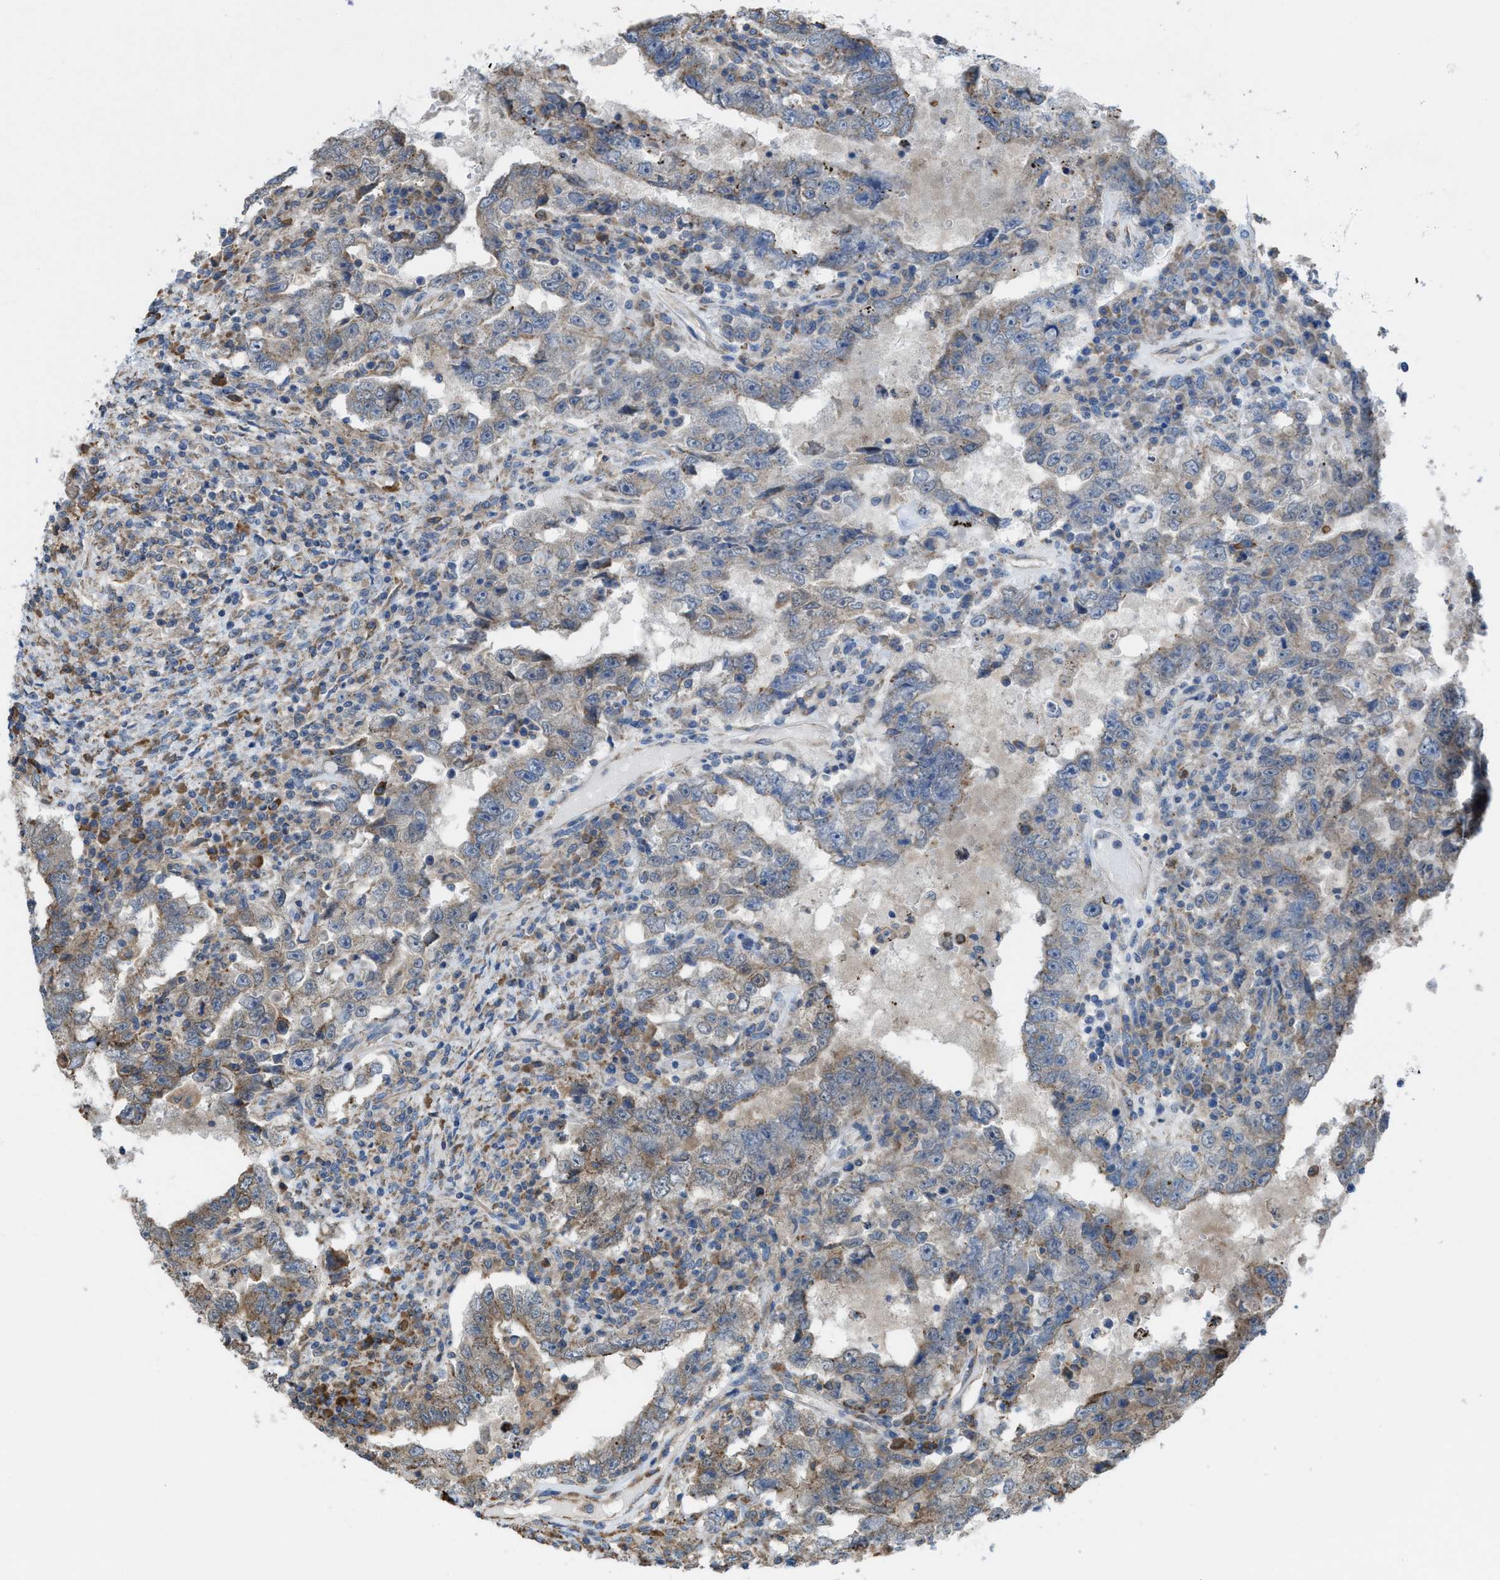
{"staining": {"intensity": "weak", "quantity": "25%-75%", "location": "cytoplasmic/membranous"}, "tissue": "testis cancer", "cell_type": "Tumor cells", "image_type": "cancer", "snomed": [{"axis": "morphology", "description": "Carcinoma, Embryonal, NOS"}, {"axis": "topography", "description": "Testis"}], "caption": "Protein expression analysis of human testis cancer reveals weak cytoplasmic/membranous positivity in approximately 25%-75% of tumor cells.", "gene": "PLAA", "patient": {"sex": "male", "age": 26}}